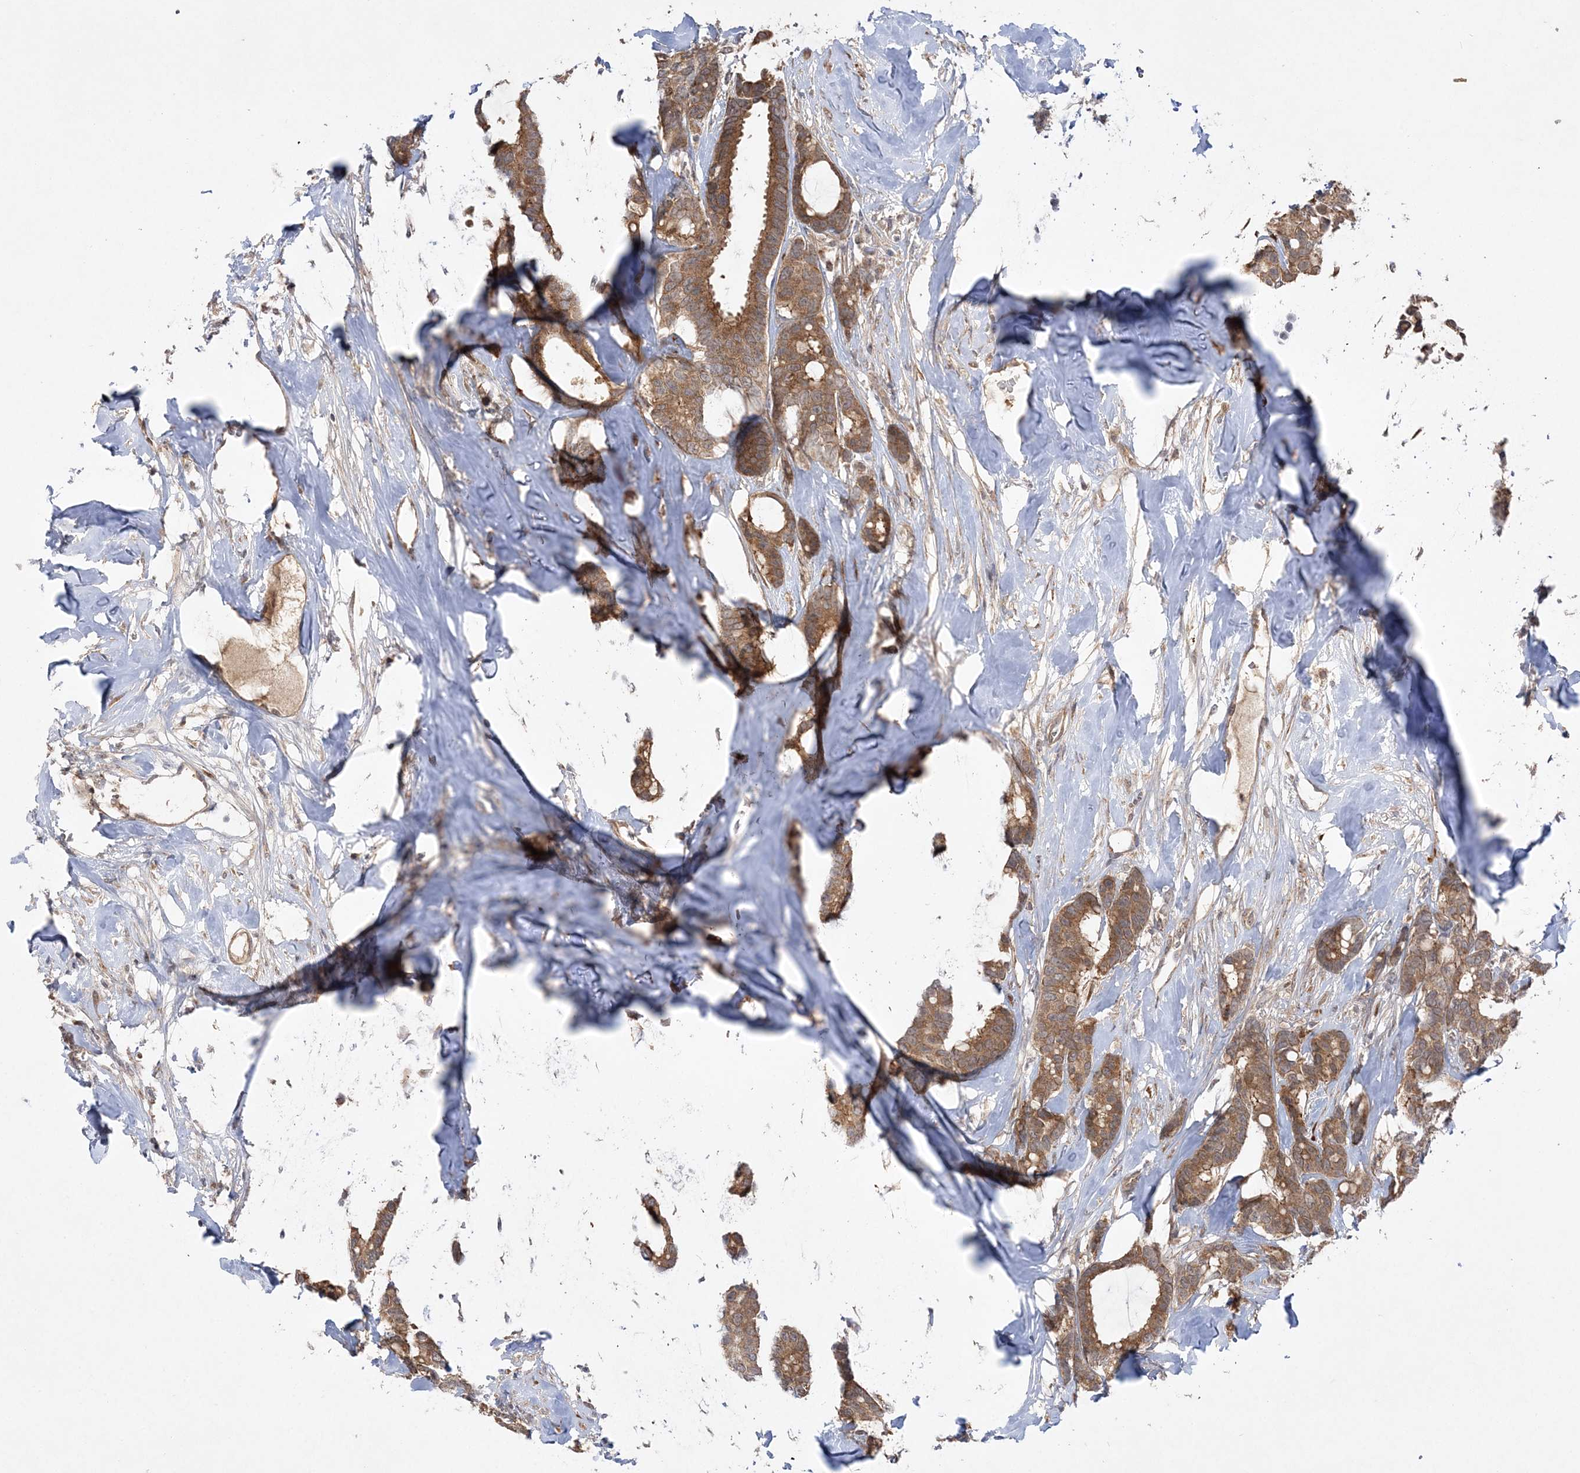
{"staining": {"intensity": "moderate", "quantity": ">75%", "location": "cytoplasmic/membranous"}, "tissue": "breast cancer", "cell_type": "Tumor cells", "image_type": "cancer", "snomed": [{"axis": "morphology", "description": "Duct carcinoma"}, {"axis": "topography", "description": "Breast"}], "caption": "Immunohistochemical staining of human breast cancer reveals medium levels of moderate cytoplasmic/membranous staining in approximately >75% of tumor cells. (Stains: DAB in brown, nuclei in blue, Microscopy: brightfield microscopy at high magnification).", "gene": "MMADHC", "patient": {"sex": "female", "age": 87}}